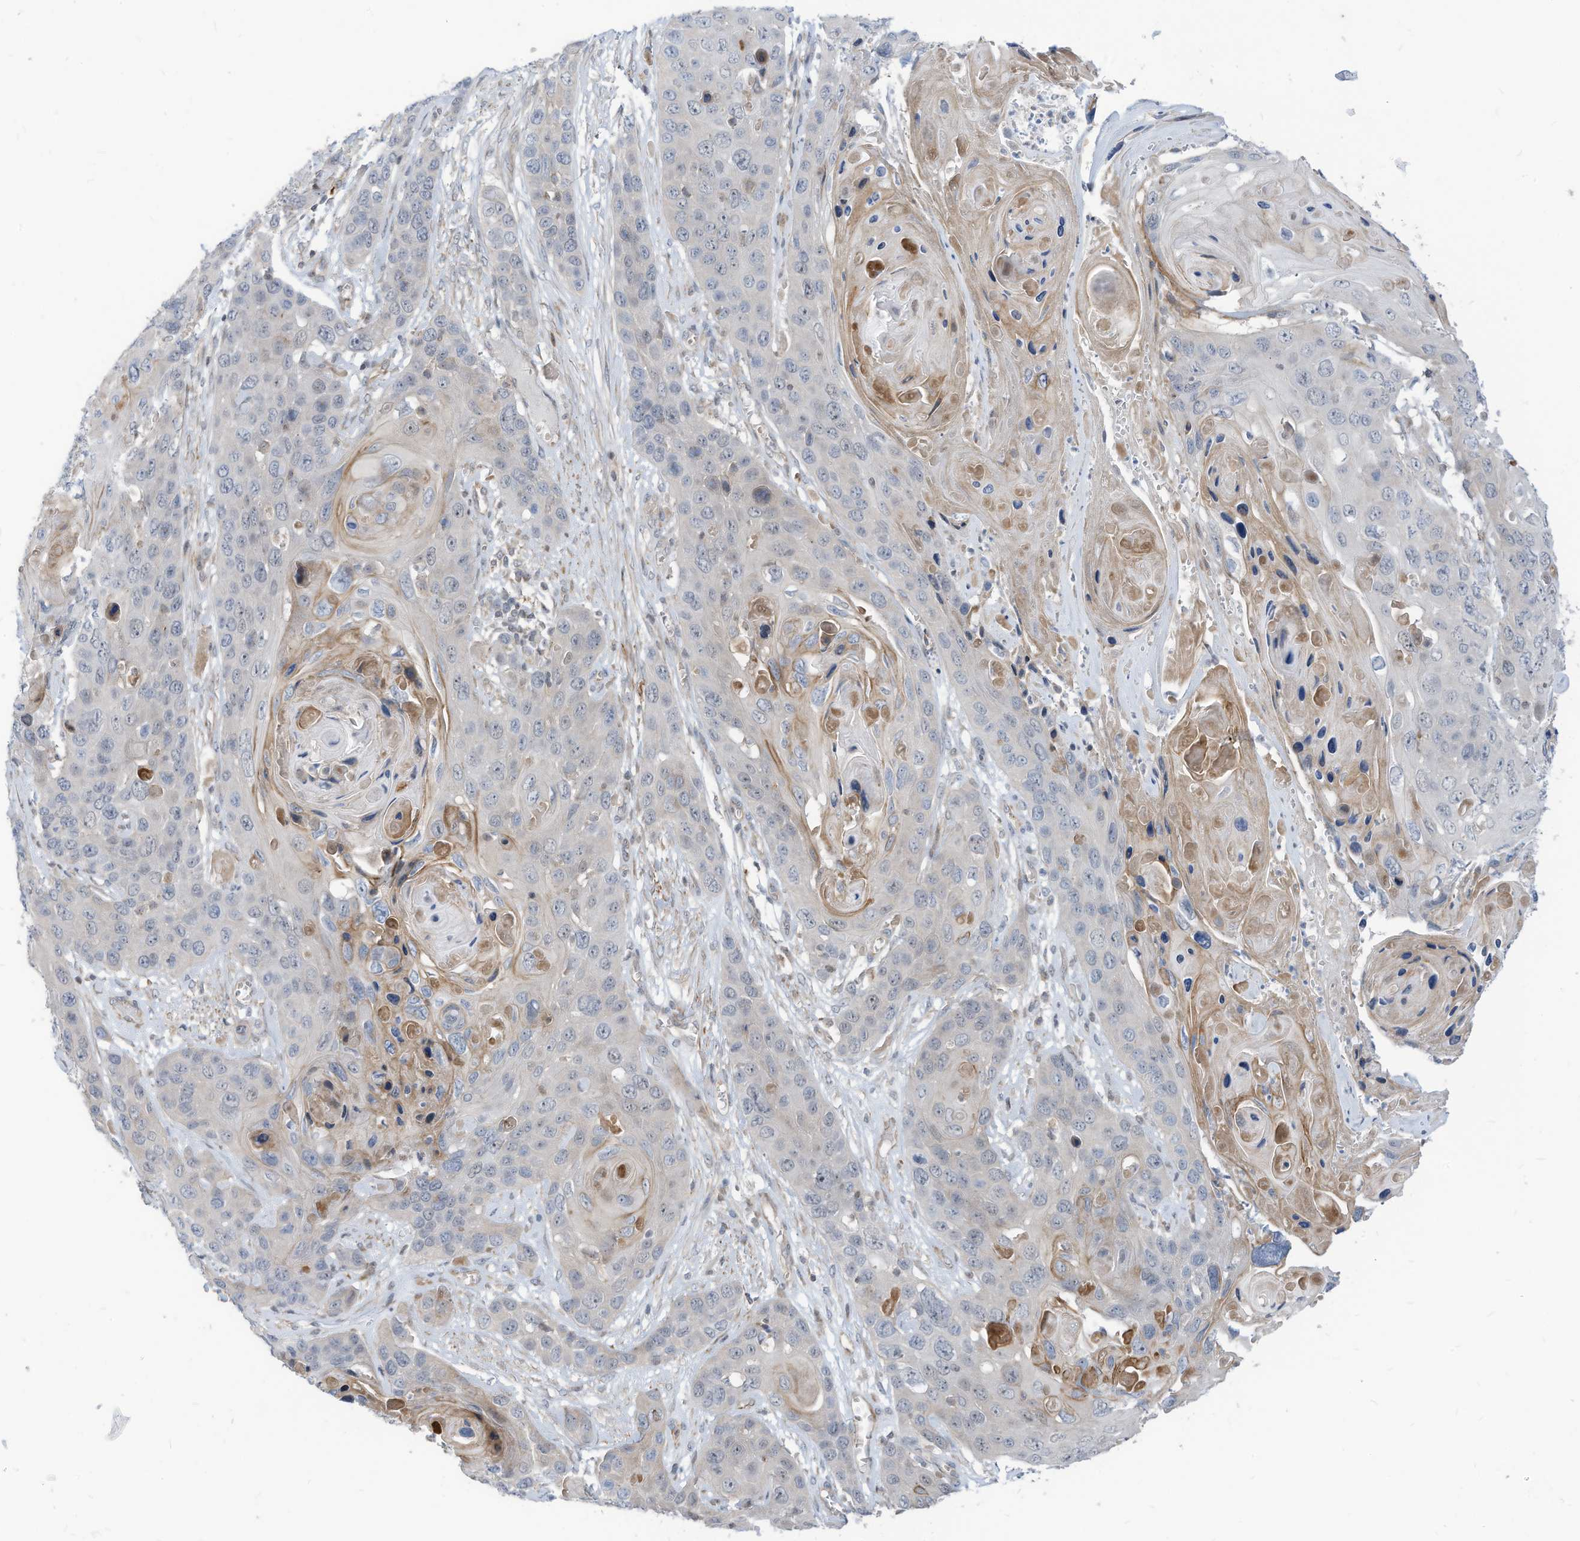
{"staining": {"intensity": "negative", "quantity": "none", "location": "none"}, "tissue": "skin cancer", "cell_type": "Tumor cells", "image_type": "cancer", "snomed": [{"axis": "morphology", "description": "Squamous cell carcinoma, NOS"}, {"axis": "topography", "description": "Skin"}], "caption": "This is an IHC histopathology image of human skin cancer. There is no staining in tumor cells.", "gene": "GPATCH3", "patient": {"sex": "male", "age": 55}}